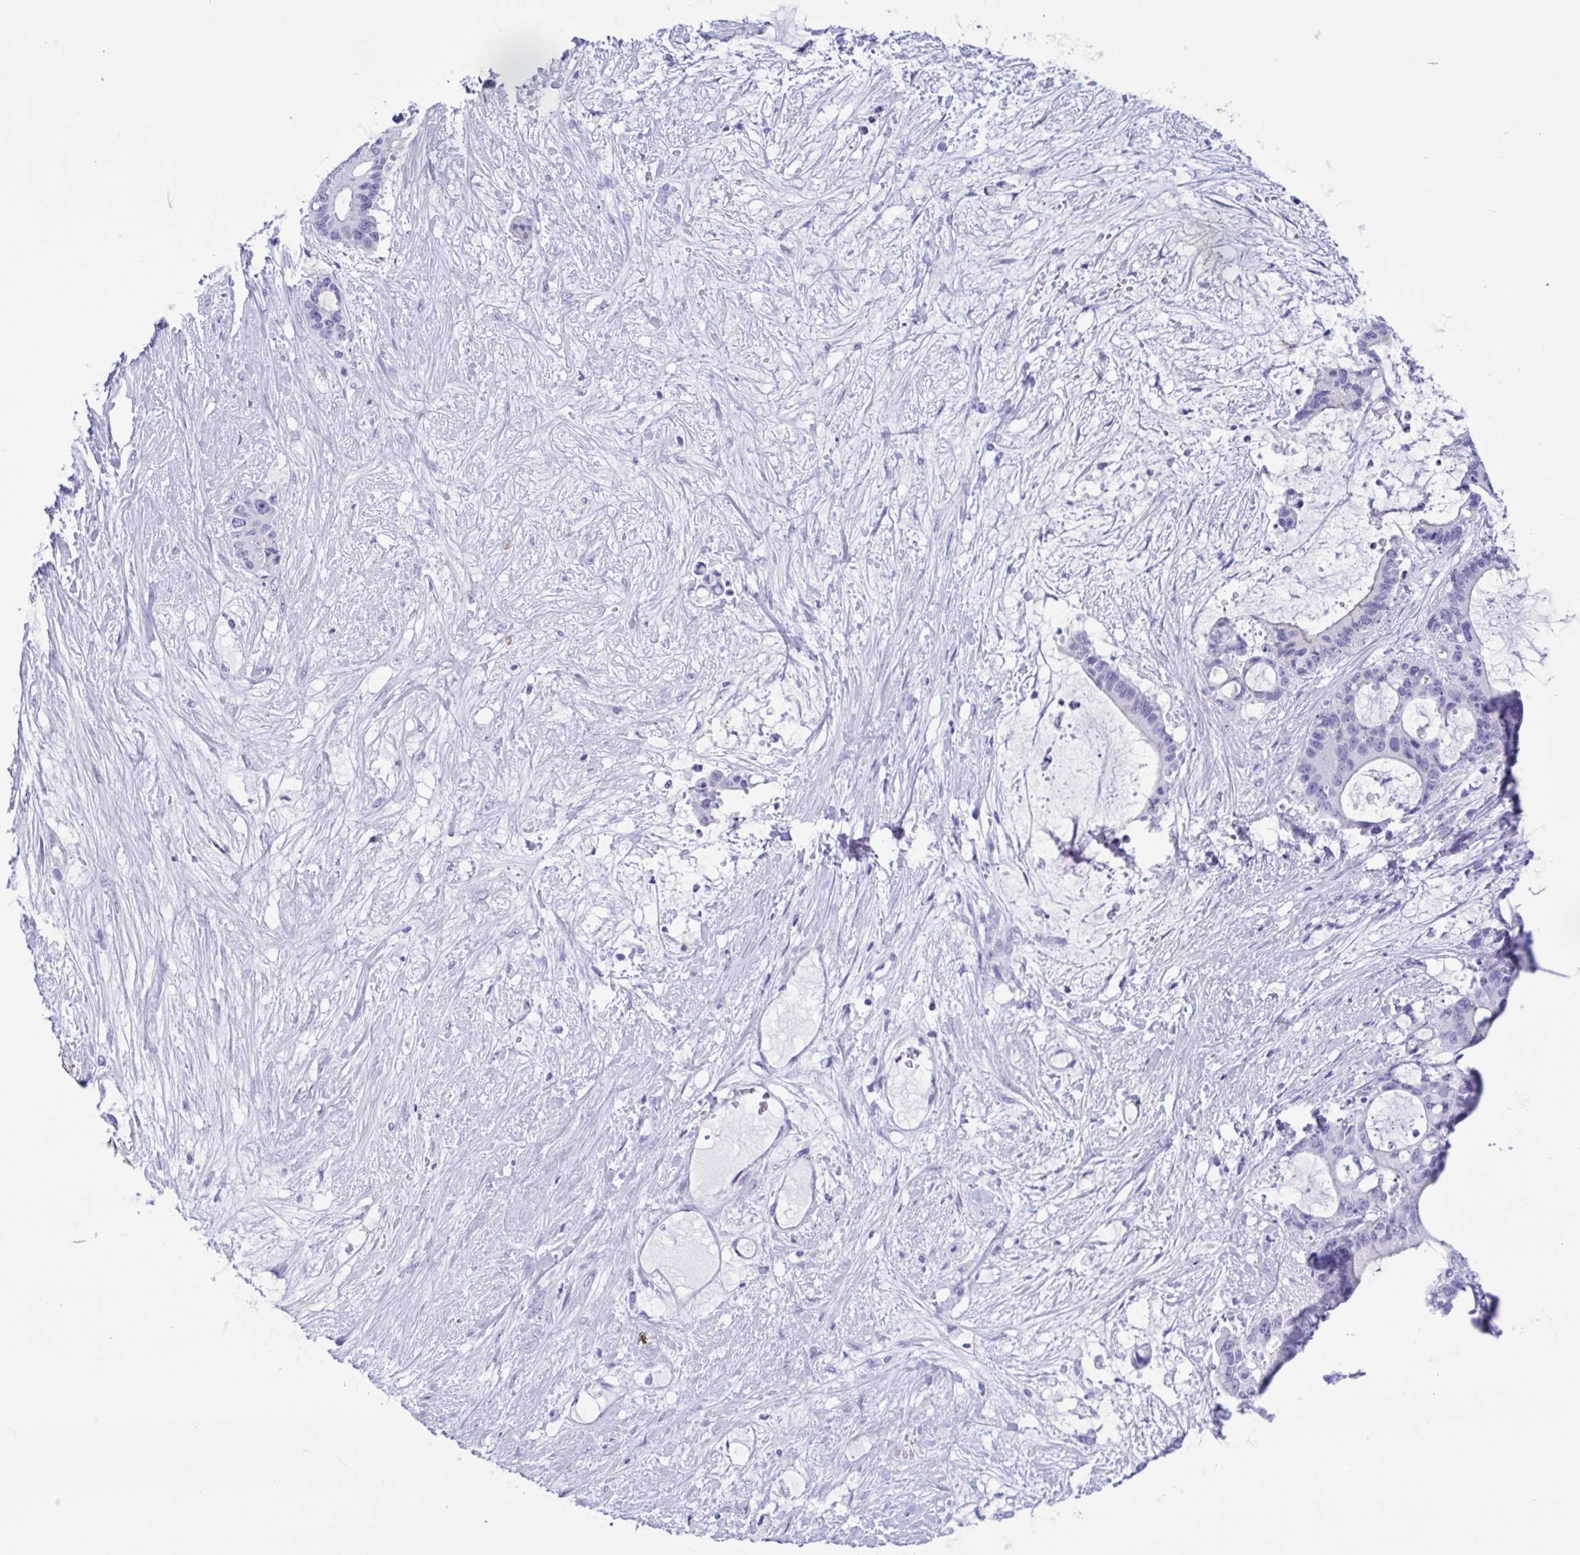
{"staining": {"intensity": "negative", "quantity": "none", "location": "none"}, "tissue": "liver cancer", "cell_type": "Tumor cells", "image_type": "cancer", "snomed": [{"axis": "morphology", "description": "Normal tissue, NOS"}, {"axis": "morphology", "description": "Cholangiocarcinoma"}, {"axis": "topography", "description": "Liver"}, {"axis": "topography", "description": "Peripheral nerve tissue"}], "caption": "Immunohistochemistry (IHC) micrograph of liver cholangiocarcinoma stained for a protein (brown), which demonstrates no positivity in tumor cells.", "gene": "TSPY2", "patient": {"sex": "female", "age": 73}}